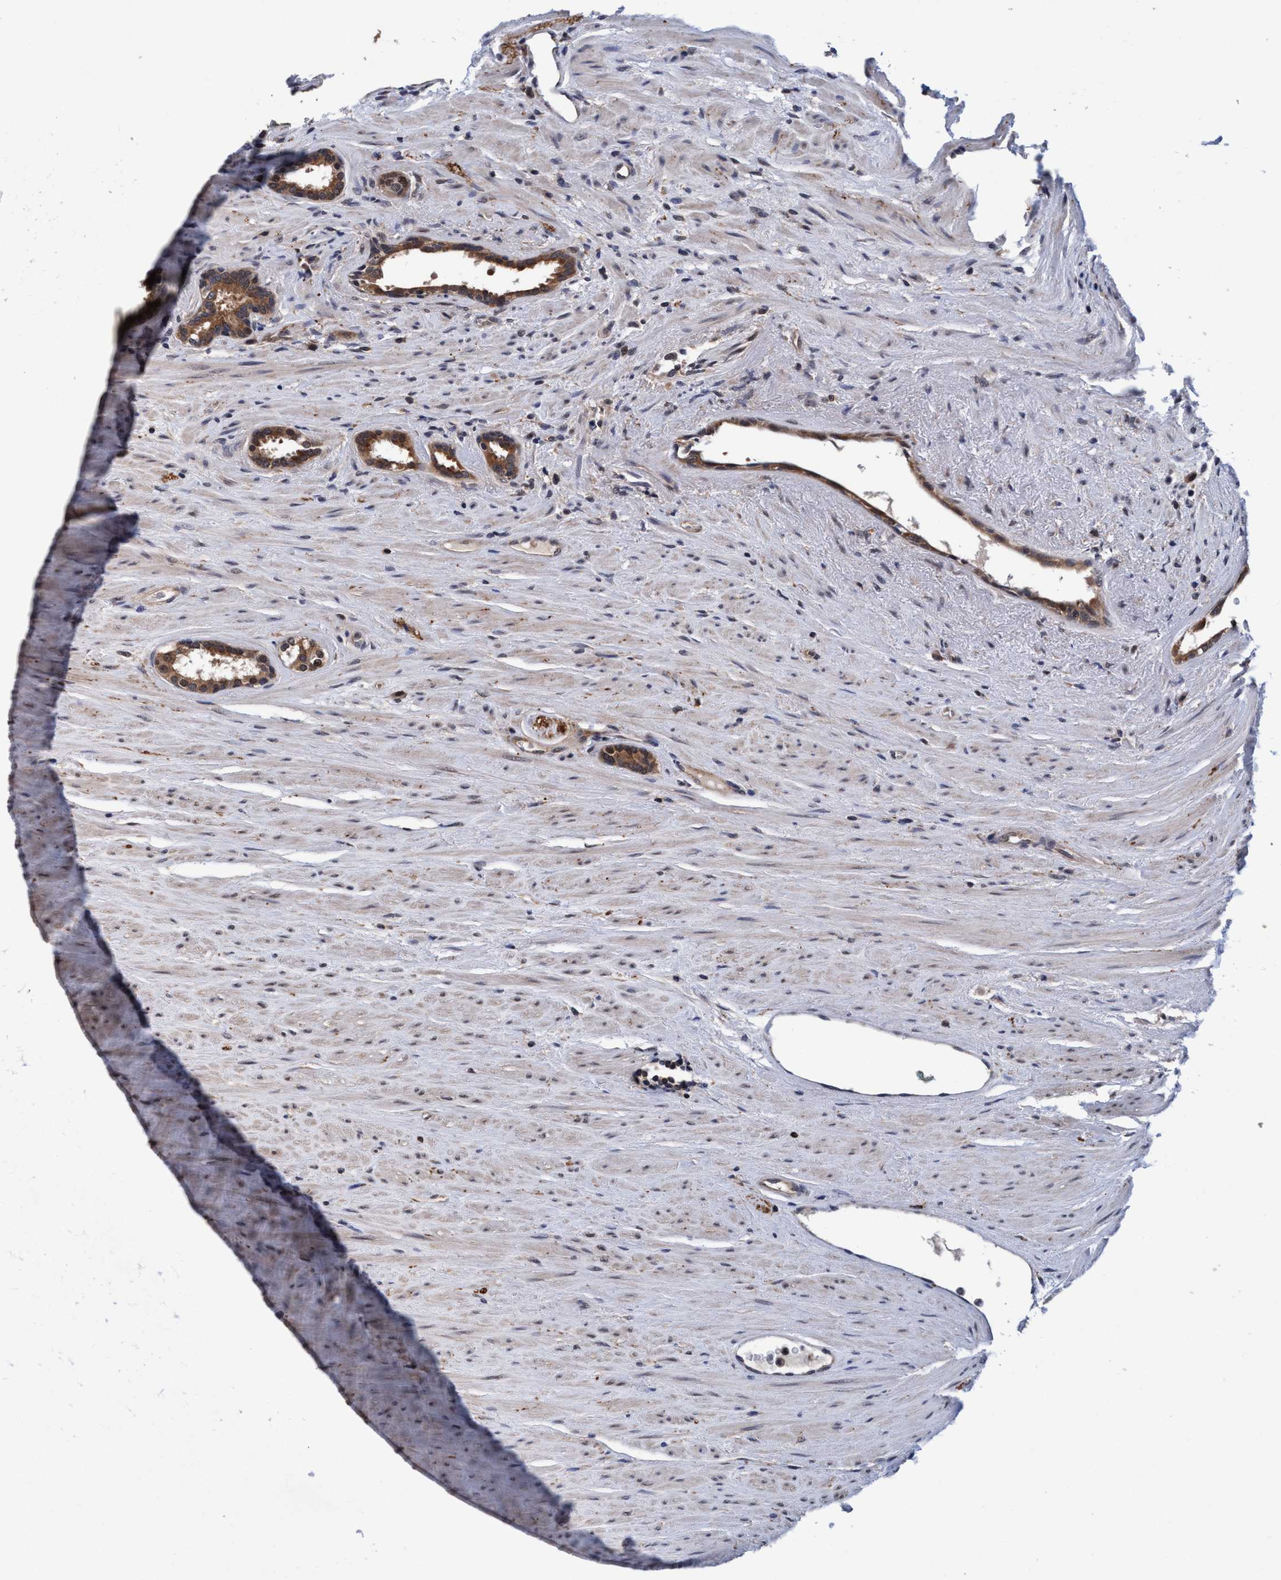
{"staining": {"intensity": "moderate", "quantity": ">75%", "location": "cytoplasmic/membranous"}, "tissue": "prostate cancer", "cell_type": "Tumor cells", "image_type": "cancer", "snomed": [{"axis": "morphology", "description": "Adenocarcinoma, High grade"}, {"axis": "topography", "description": "Prostate"}], "caption": "This photomicrograph exhibits prostate cancer stained with IHC to label a protein in brown. The cytoplasmic/membranous of tumor cells show moderate positivity for the protein. Nuclei are counter-stained blue.", "gene": "PSMD12", "patient": {"sex": "male", "age": 71}}